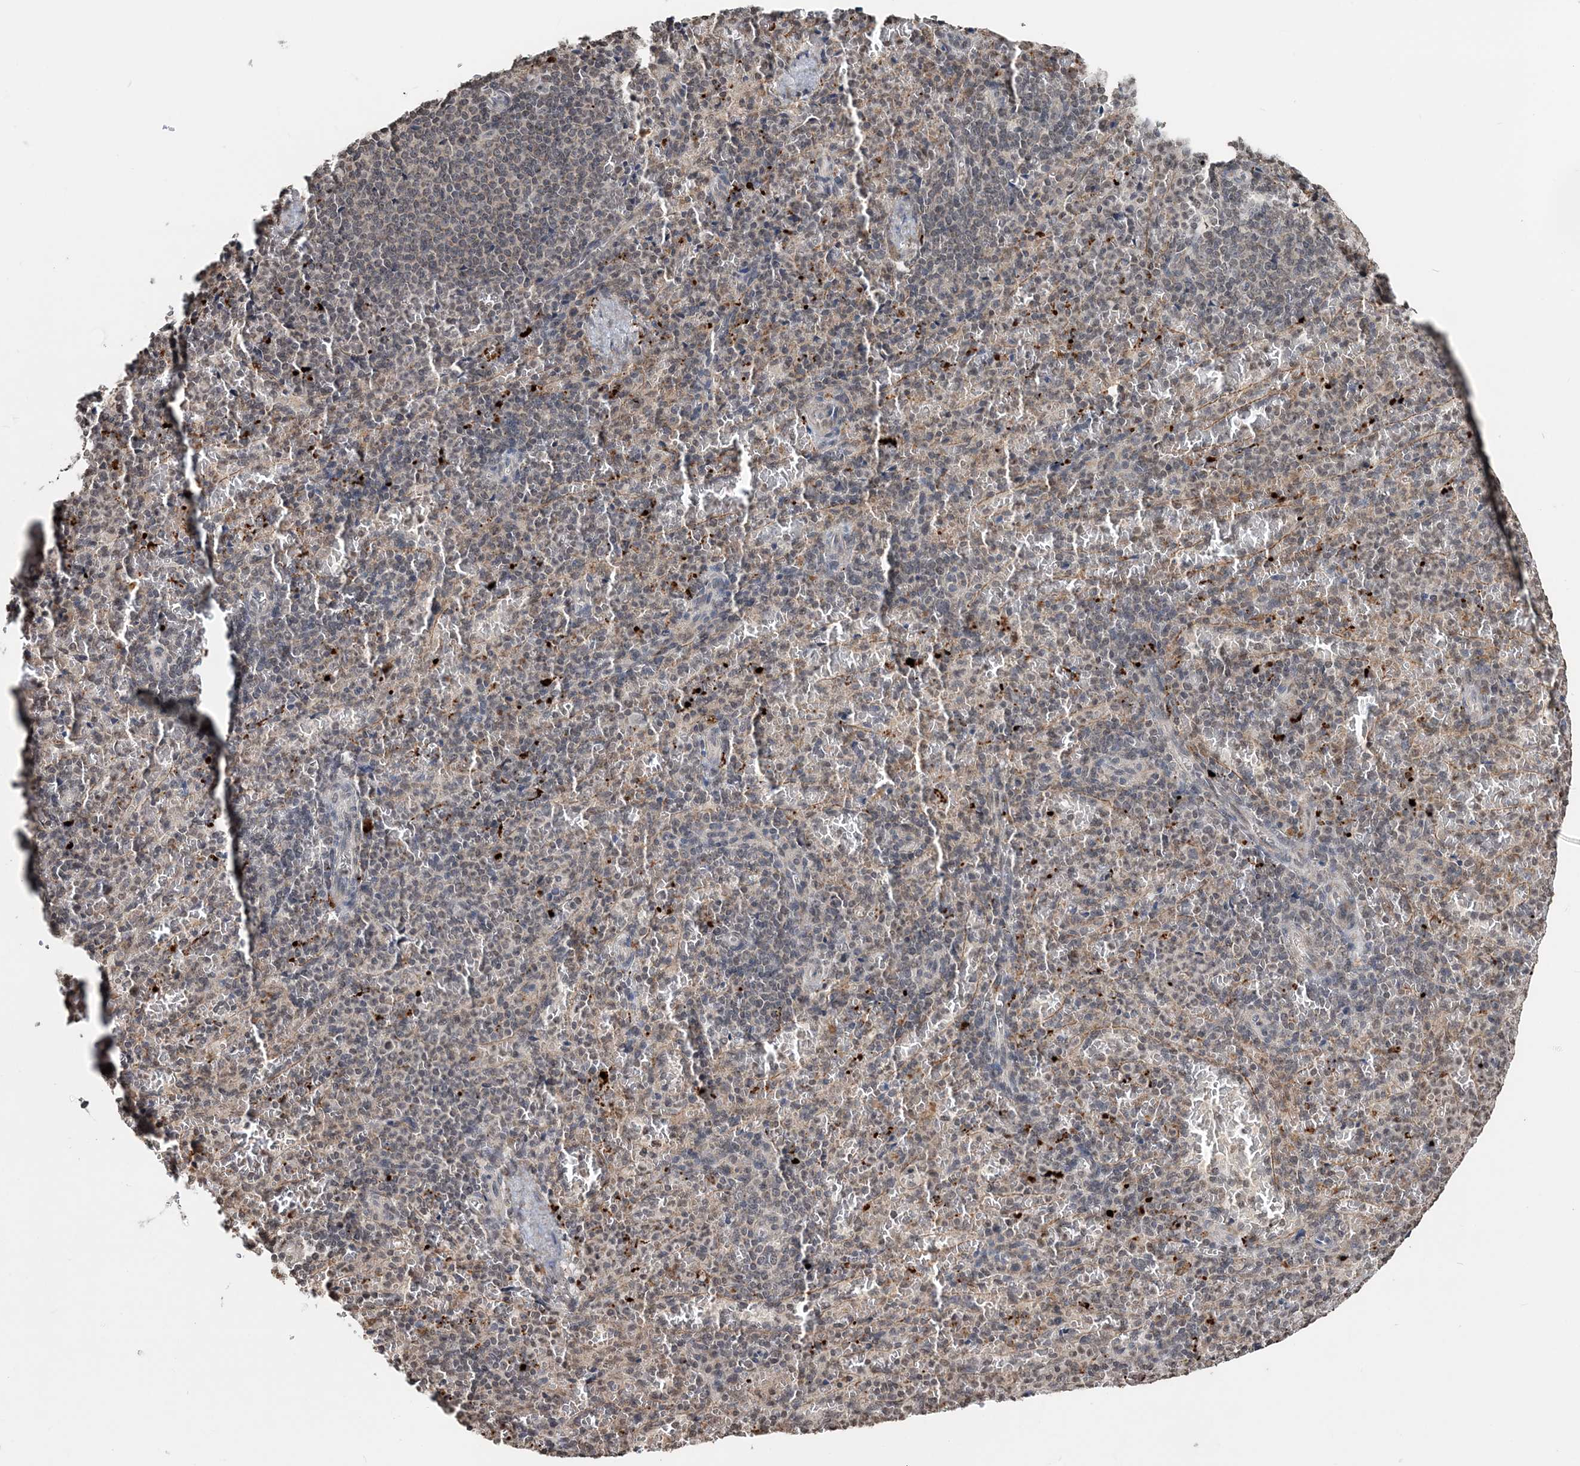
{"staining": {"intensity": "weak", "quantity": "25%-75%", "location": "nuclear"}, "tissue": "spleen", "cell_type": "Cells in red pulp", "image_type": "normal", "snomed": [{"axis": "morphology", "description": "Normal tissue, NOS"}, {"axis": "topography", "description": "Spleen"}], "caption": "Benign spleen displays weak nuclear staining in approximately 25%-75% of cells in red pulp (brown staining indicates protein expression, while blue staining denotes nuclei)..", "gene": "SOWAHB", "patient": {"sex": "female", "age": 74}}